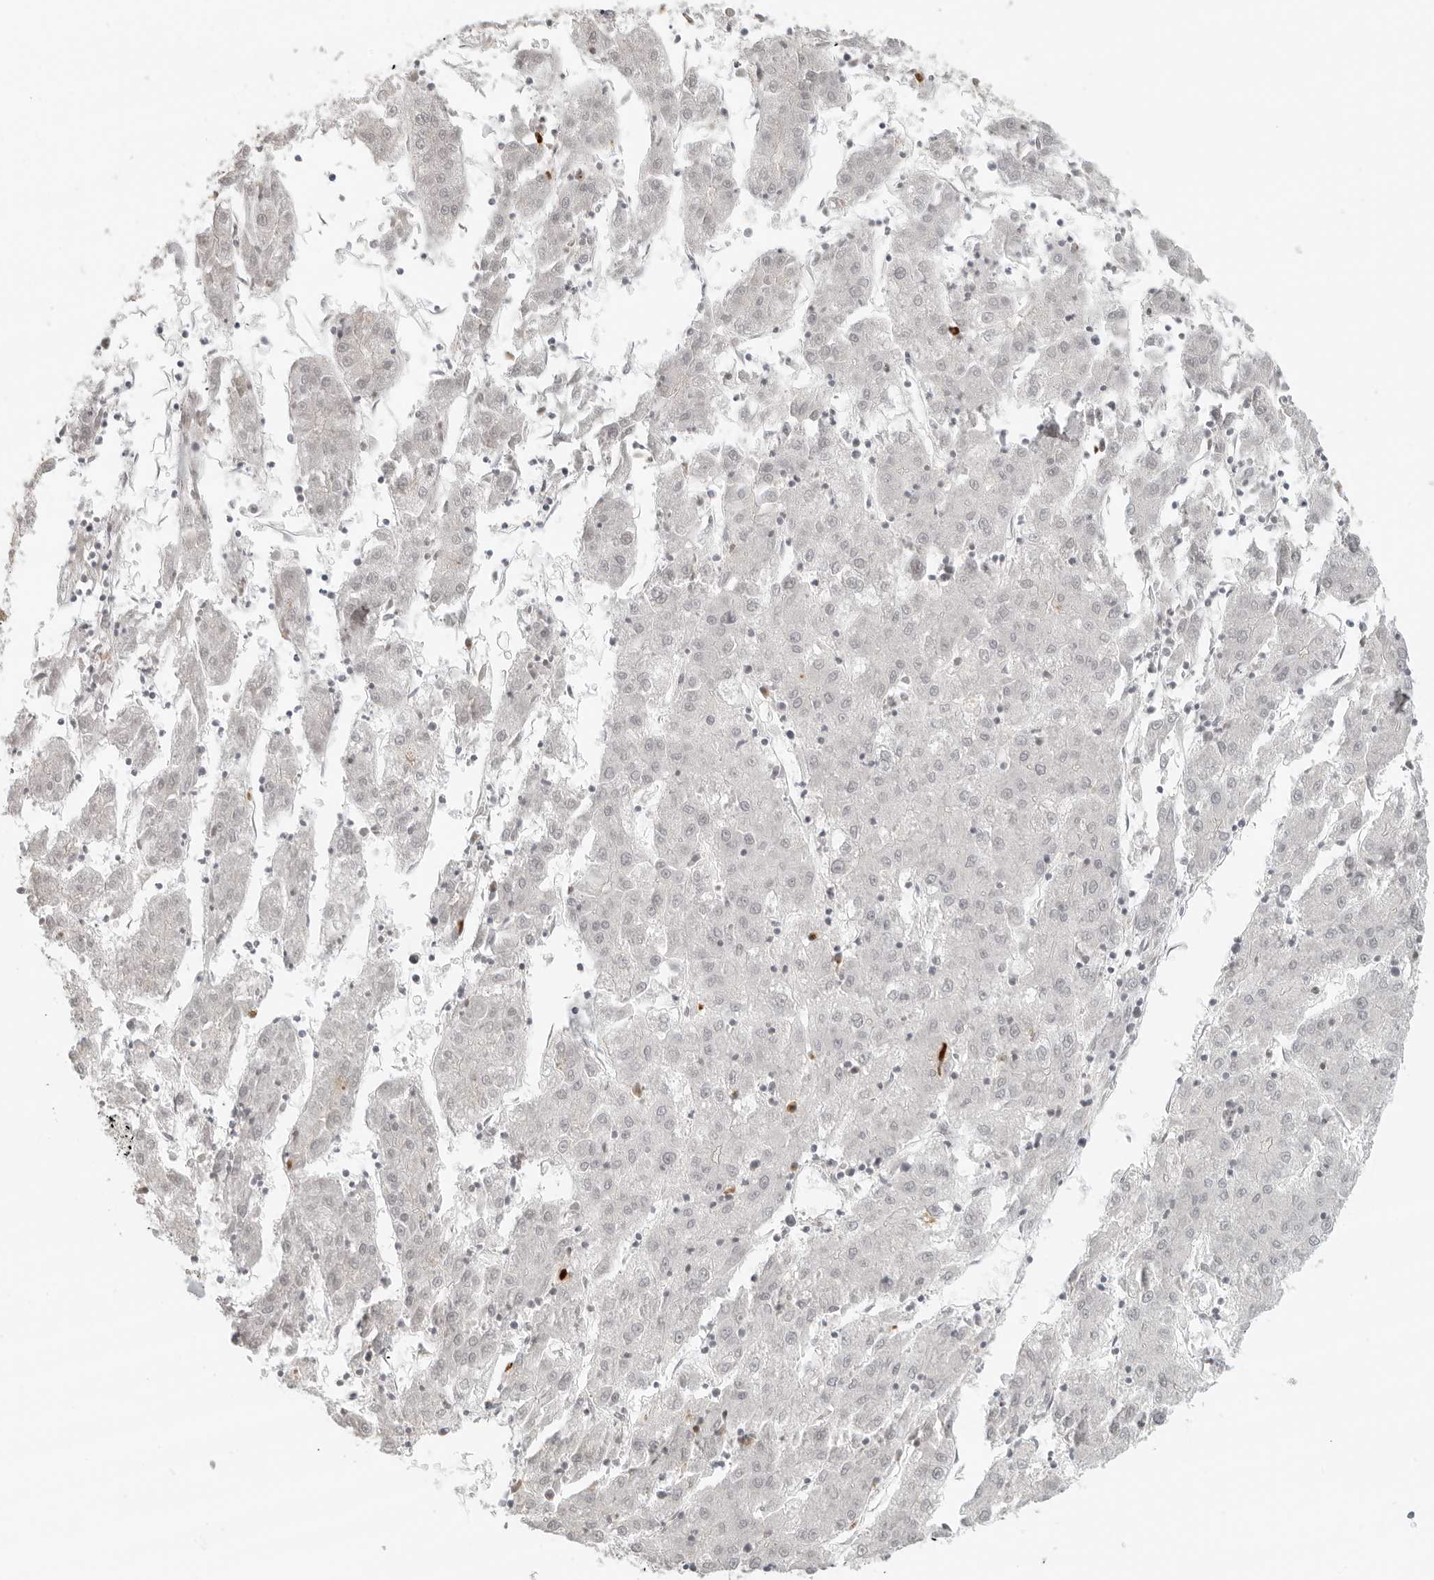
{"staining": {"intensity": "negative", "quantity": "none", "location": "none"}, "tissue": "liver cancer", "cell_type": "Tumor cells", "image_type": "cancer", "snomed": [{"axis": "morphology", "description": "Carcinoma, Hepatocellular, NOS"}, {"axis": "topography", "description": "Liver"}], "caption": "Micrograph shows no protein positivity in tumor cells of hepatocellular carcinoma (liver) tissue.", "gene": "ZNF678", "patient": {"sex": "male", "age": 72}}